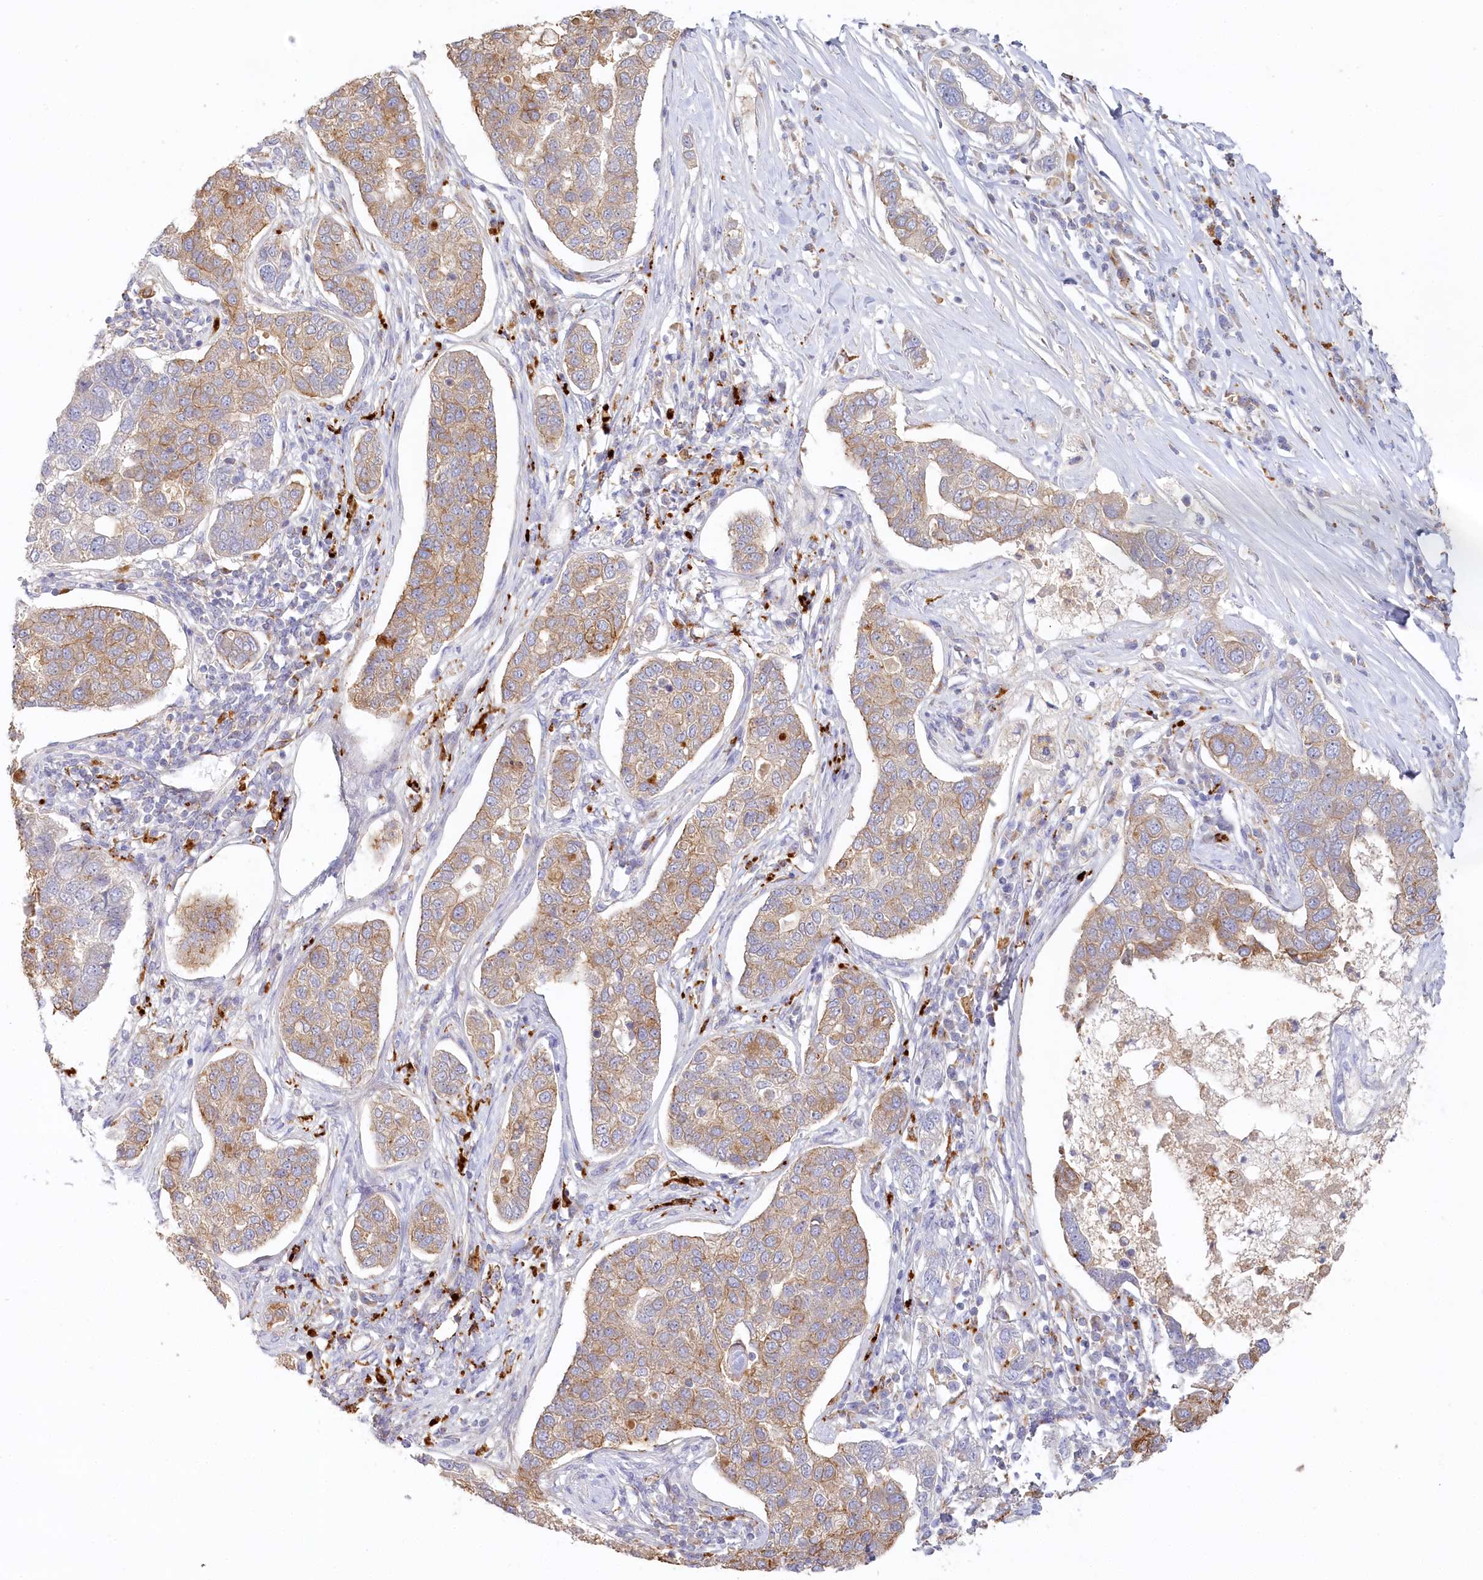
{"staining": {"intensity": "negative", "quantity": "none", "location": "none"}, "tissue": "pancreatic cancer", "cell_type": "Tumor cells", "image_type": "cancer", "snomed": [{"axis": "morphology", "description": "Adenocarcinoma, NOS"}, {"axis": "topography", "description": "Pancreas"}], "caption": "An image of pancreatic cancer stained for a protein demonstrates no brown staining in tumor cells. (Brightfield microscopy of DAB (3,3'-diaminobenzidine) IHC at high magnification).", "gene": "VSIG1", "patient": {"sex": "female", "age": 61}}